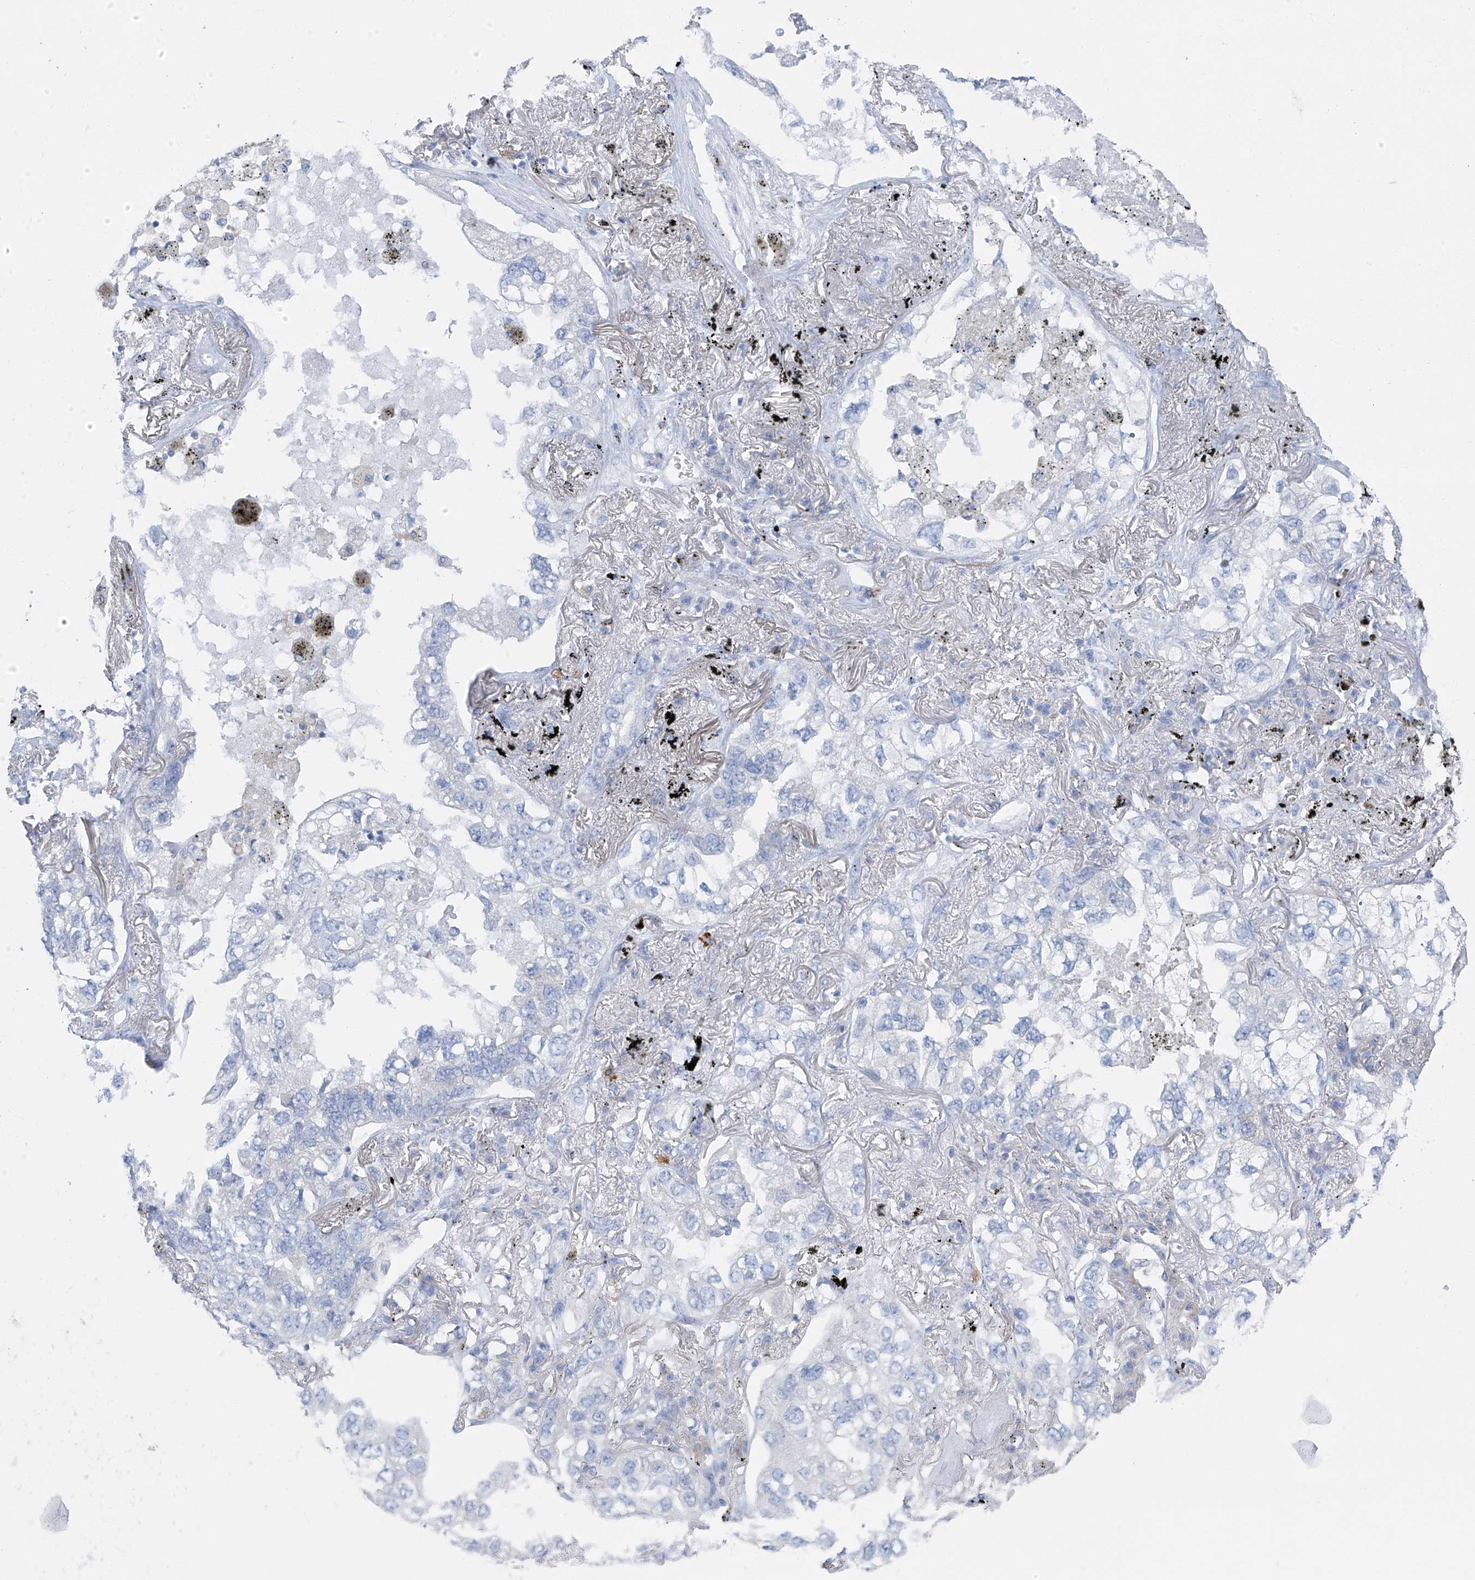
{"staining": {"intensity": "negative", "quantity": "none", "location": "none"}, "tissue": "lung cancer", "cell_type": "Tumor cells", "image_type": "cancer", "snomed": [{"axis": "morphology", "description": "Adenocarcinoma, NOS"}, {"axis": "topography", "description": "Lung"}], "caption": "Tumor cells show no significant protein positivity in lung cancer (adenocarcinoma).", "gene": "POMGNT2", "patient": {"sex": "male", "age": 65}}